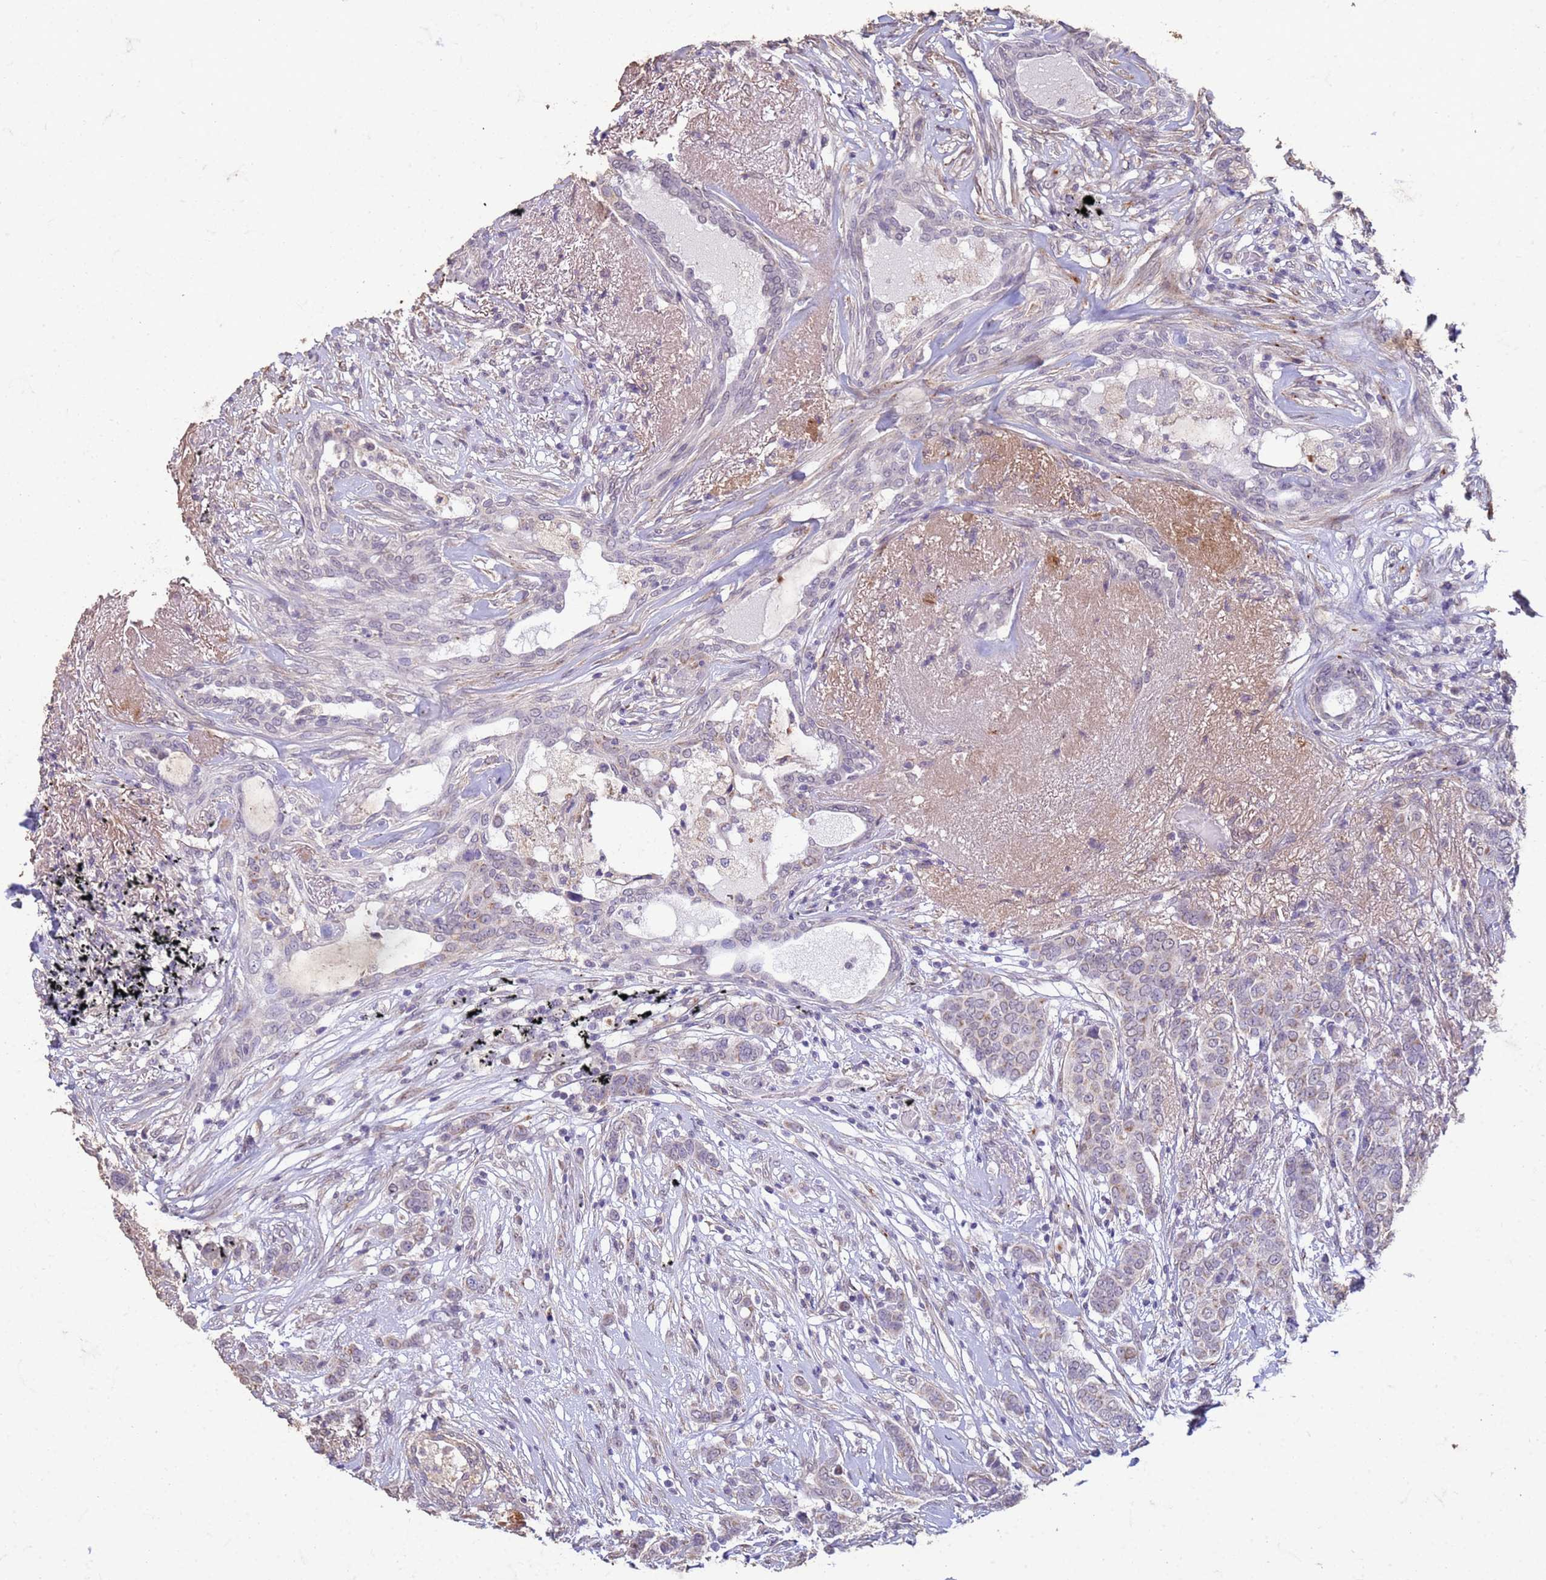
{"staining": {"intensity": "weak", "quantity": "<25%", "location": "cytoplasmic/membranous"}, "tissue": "breast cancer", "cell_type": "Tumor cells", "image_type": "cancer", "snomed": [{"axis": "morphology", "description": "Lobular carcinoma"}, {"axis": "topography", "description": "Breast"}], "caption": "The IHC micrograph has no significant expression in tumor cells of breast lobular carcinoma tissue.", "gene": "SLC25A15", "patient": {"sex": "female", "age": 51}}